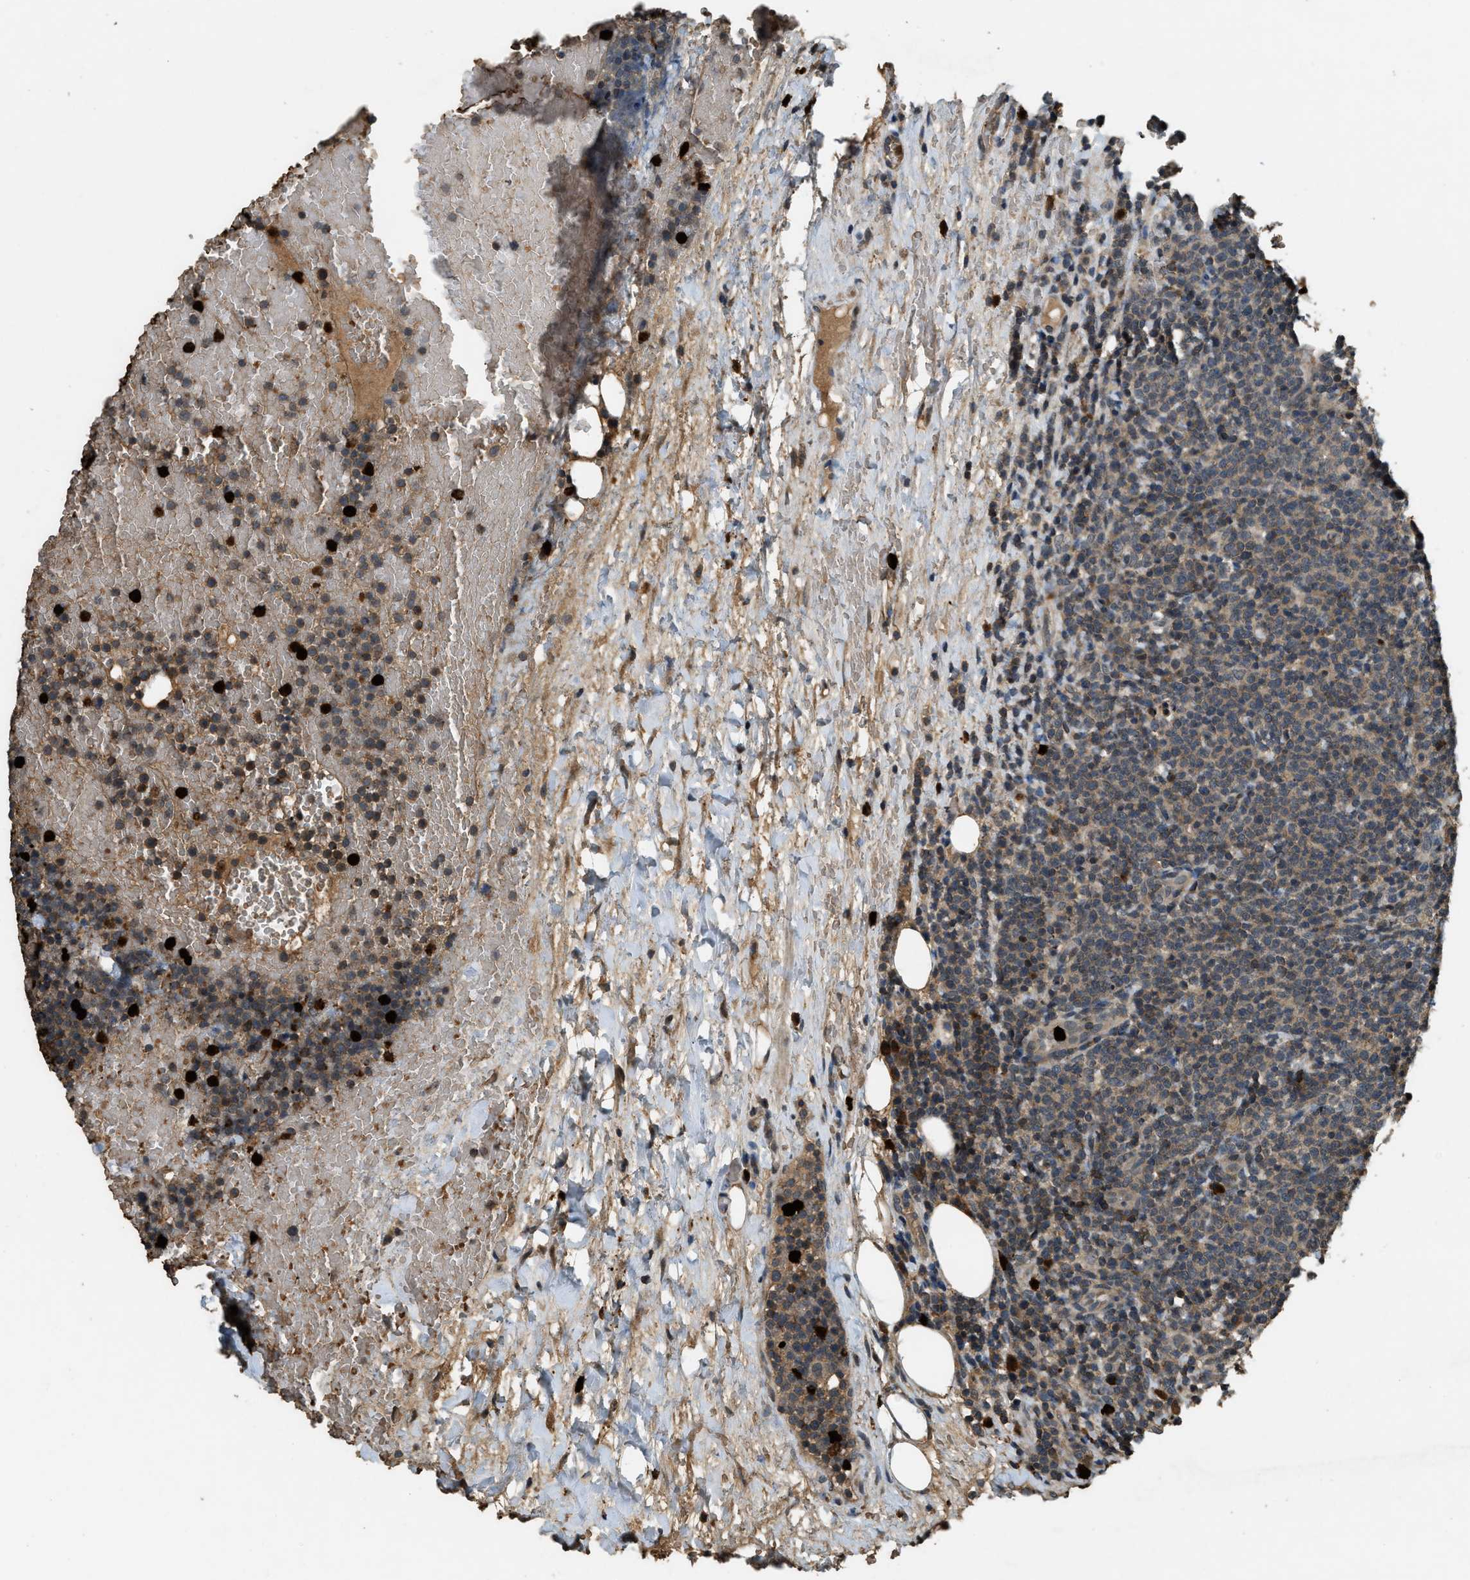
{"staining": {"intensity": "moderate", "quantity": "<25%", "location": "cytoplasmic/membranous"}, "tissue": "lymphoma", "cell_type": "Tumor cells", "image_type": "cancer", "snomed": [{"axis": "morphology", "description": "Malignant lymphoma, non-Hodgkin's type, High grade"}, {"axis": "topography", "description": "Lymph node"}], "caption": "Immunohistochemistry (IHC) of human malignant lymphoma, non-Hodgkin's type (high-grade) reveals low levels of moderate cytoplasmic/membranous expression in approximately <25% of tumor cells.", "gene": "RNF141", "patient": {"sex": "male", "age": 61}}